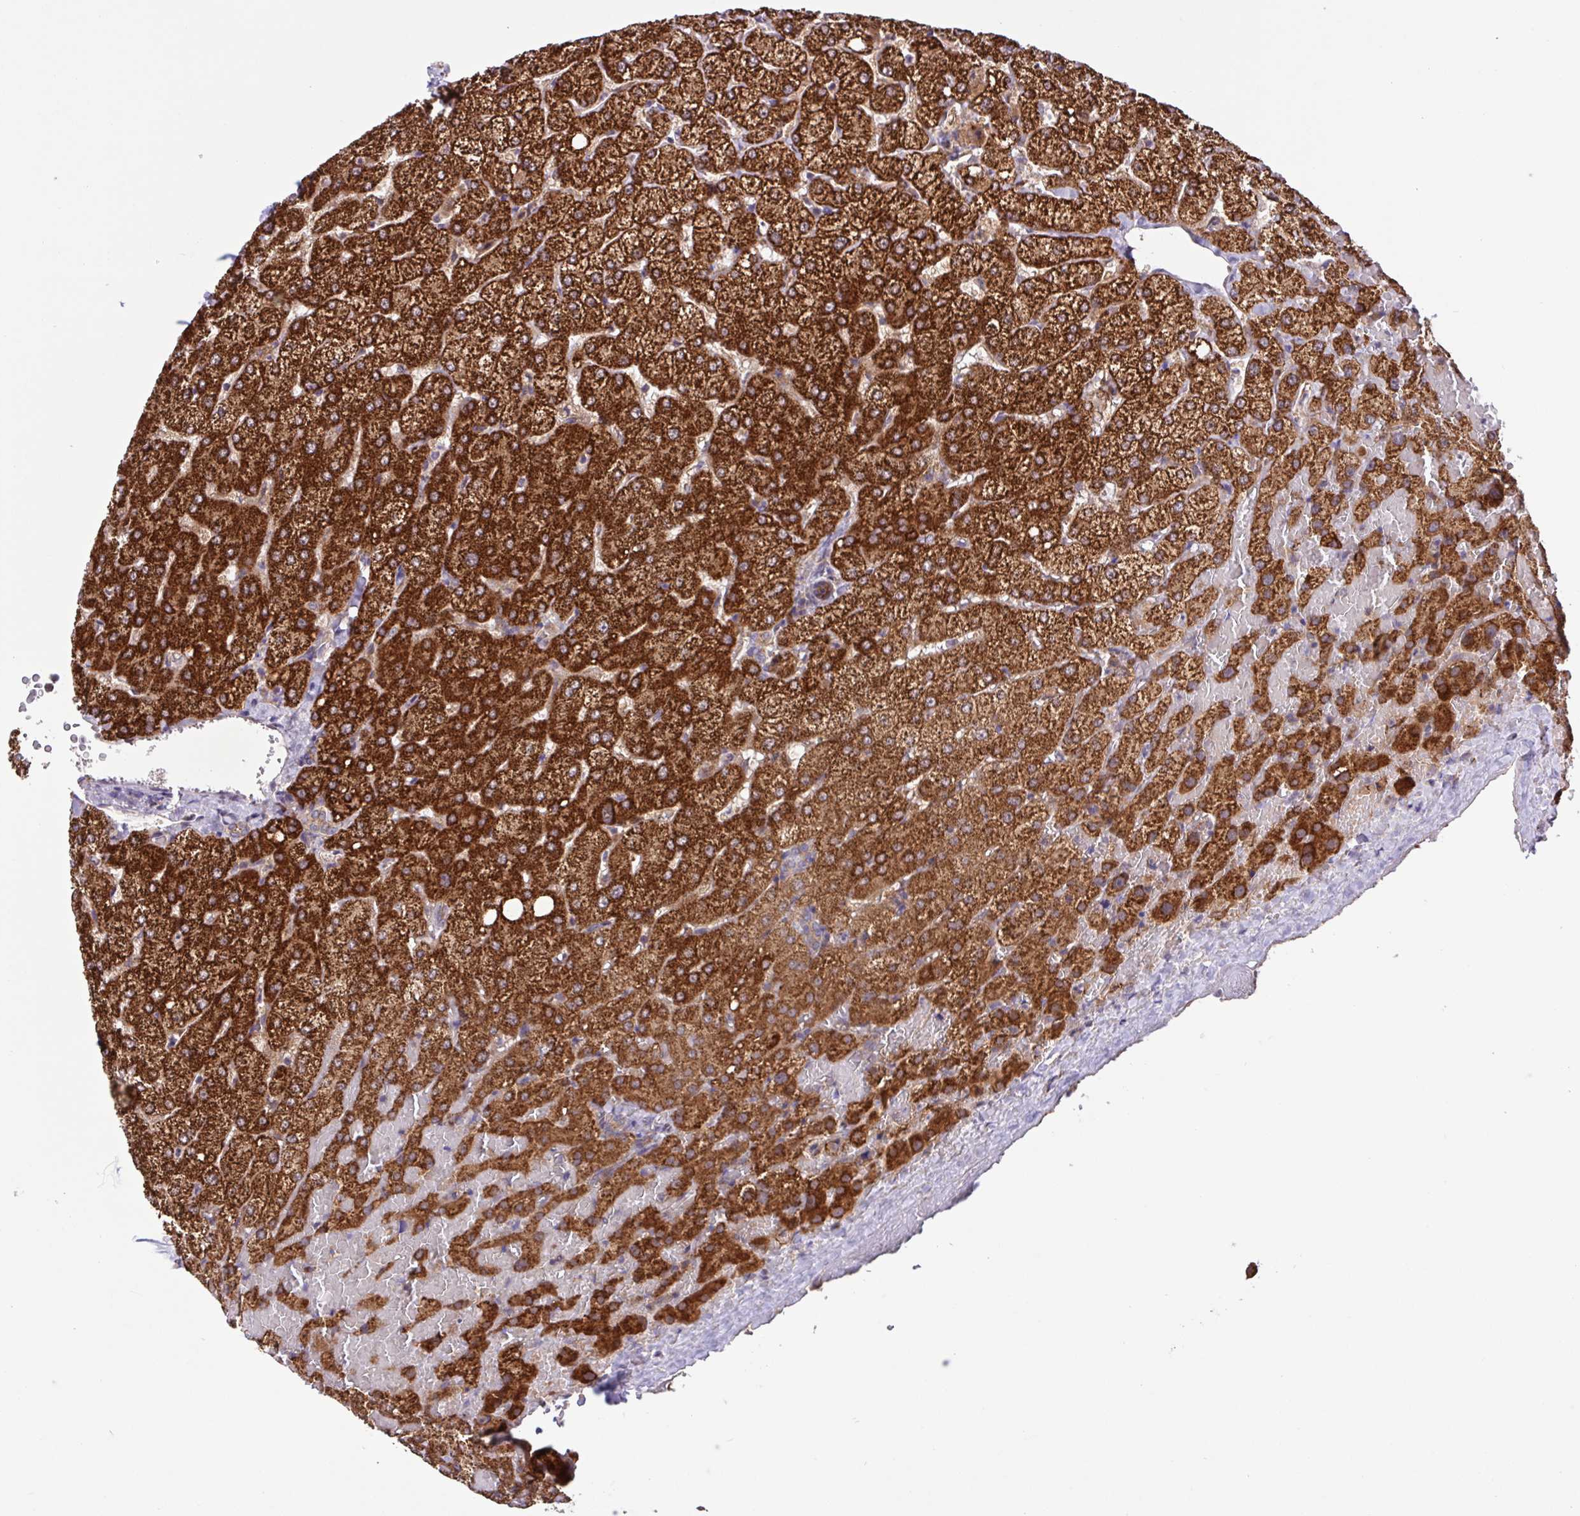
{"staining": {"intensity": "negative", "quantity": "none", "location": "none"}, "tissue": "liver", "cell_type": "Cholangiocytes", "image_type": "normal", "snomed": [{"axis": "morphology", "description": "Normal tissue, NOS"}, {"axis": "topography", "description": "Liver"}], "caption": "The photomicrograph reveals no significant expression in cholangiocytes of liver. Nuclei are stained in blue.", "gene": "INTS10", "patient": {"sex": "female", "age": 54}}